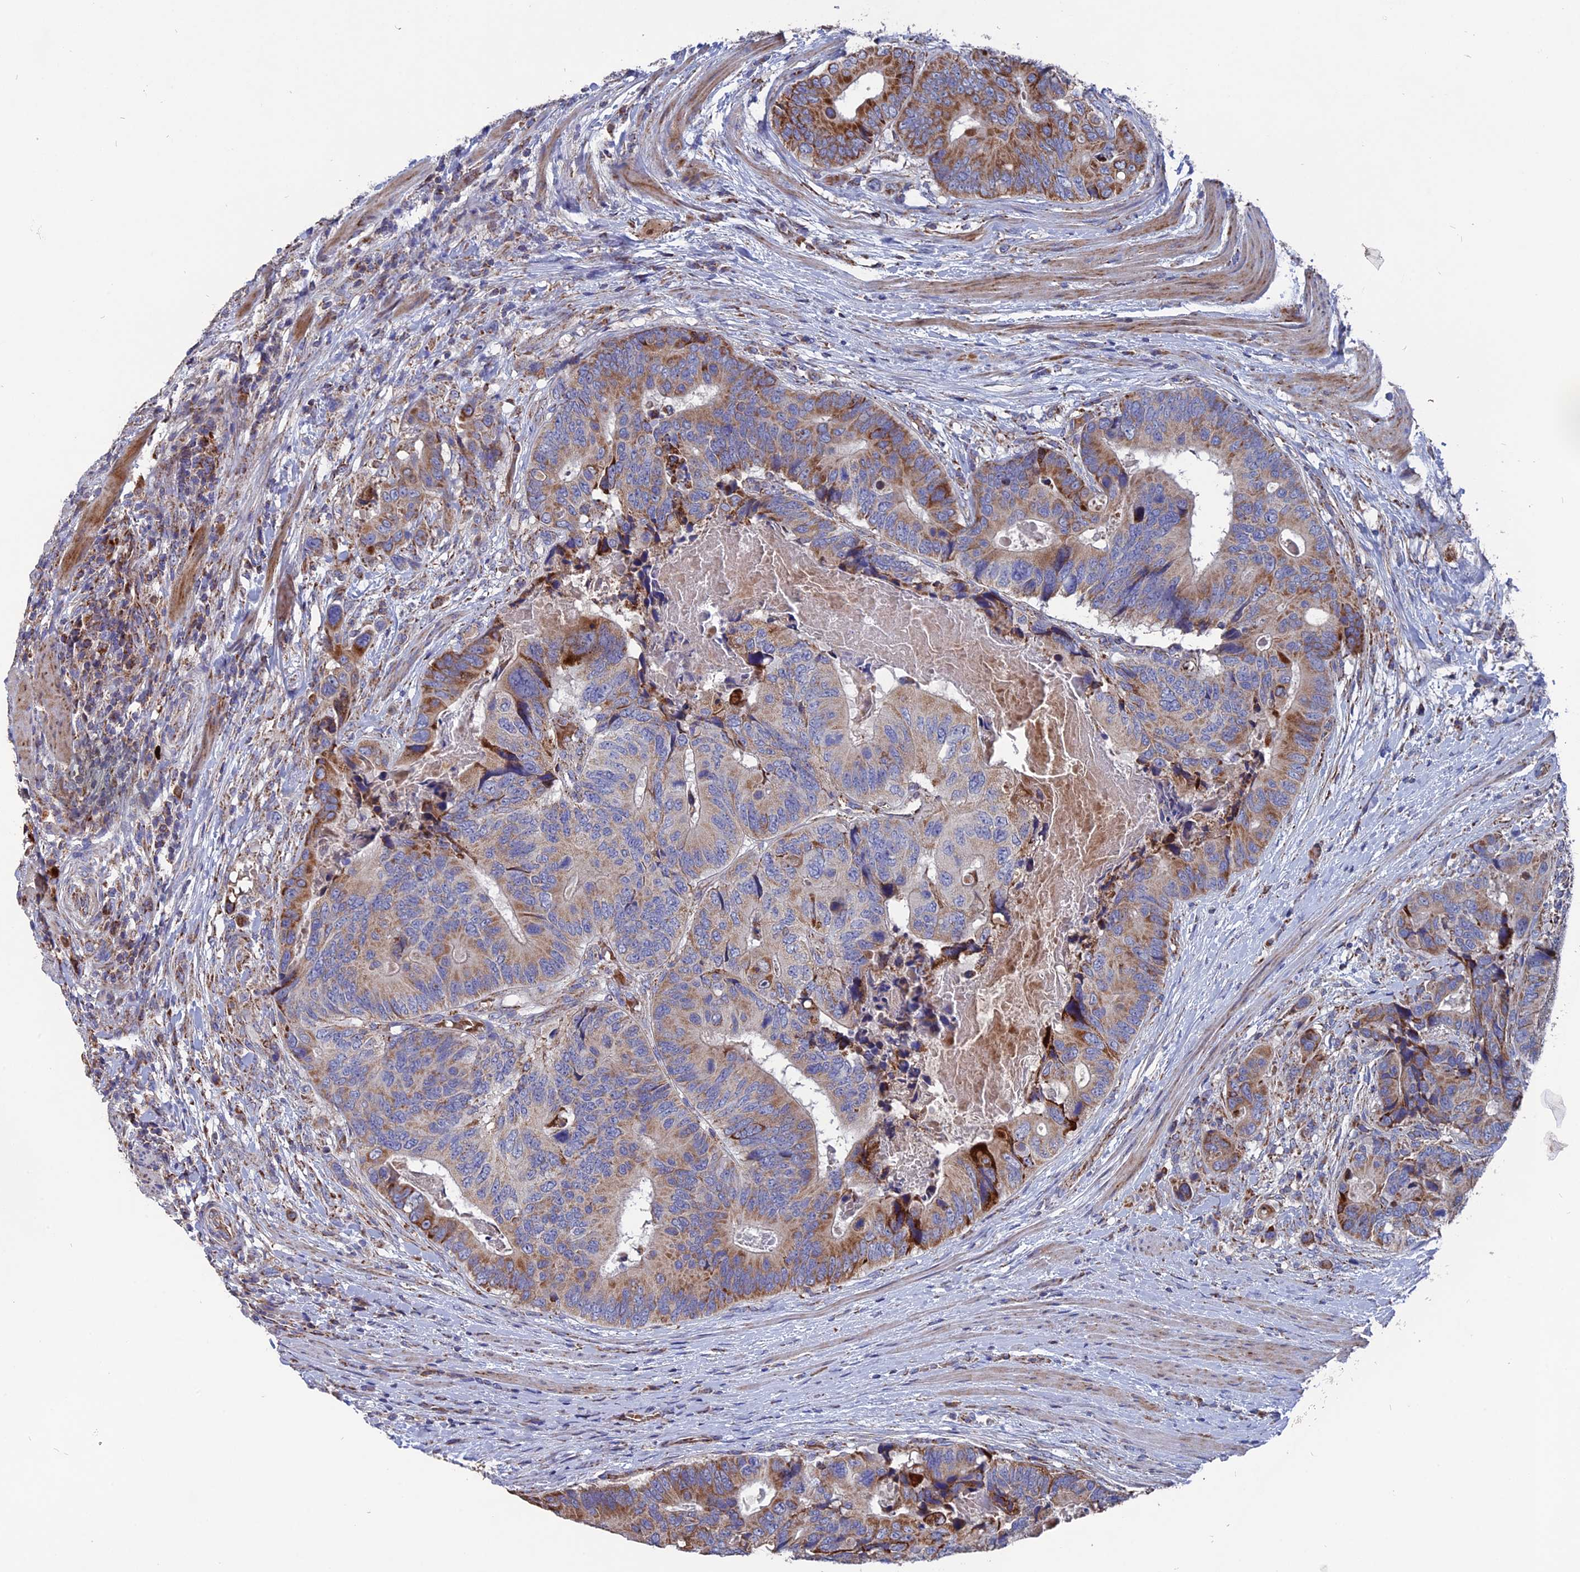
{"staining": {"intensity": "moderate", "quantity": "25%-75%", "location": "cytoplasmic/membranous"}, "tissue": "colorectal cancer", "cell_type": "Tumor cells", "image_type": "cancer", "snomed": [{"axis": "morphology", "description": "Adenocarcinoma, NOS"}, {"axis": "topography", "description": "Colon"}], "caption": "A histopathology image of colorectal cancer stained for a protein reveals moderate cytoplasmic/membranous brown staining in tumor cells.", "gene": "TGFA", "patient": {"sex": "male", "age": 84}}